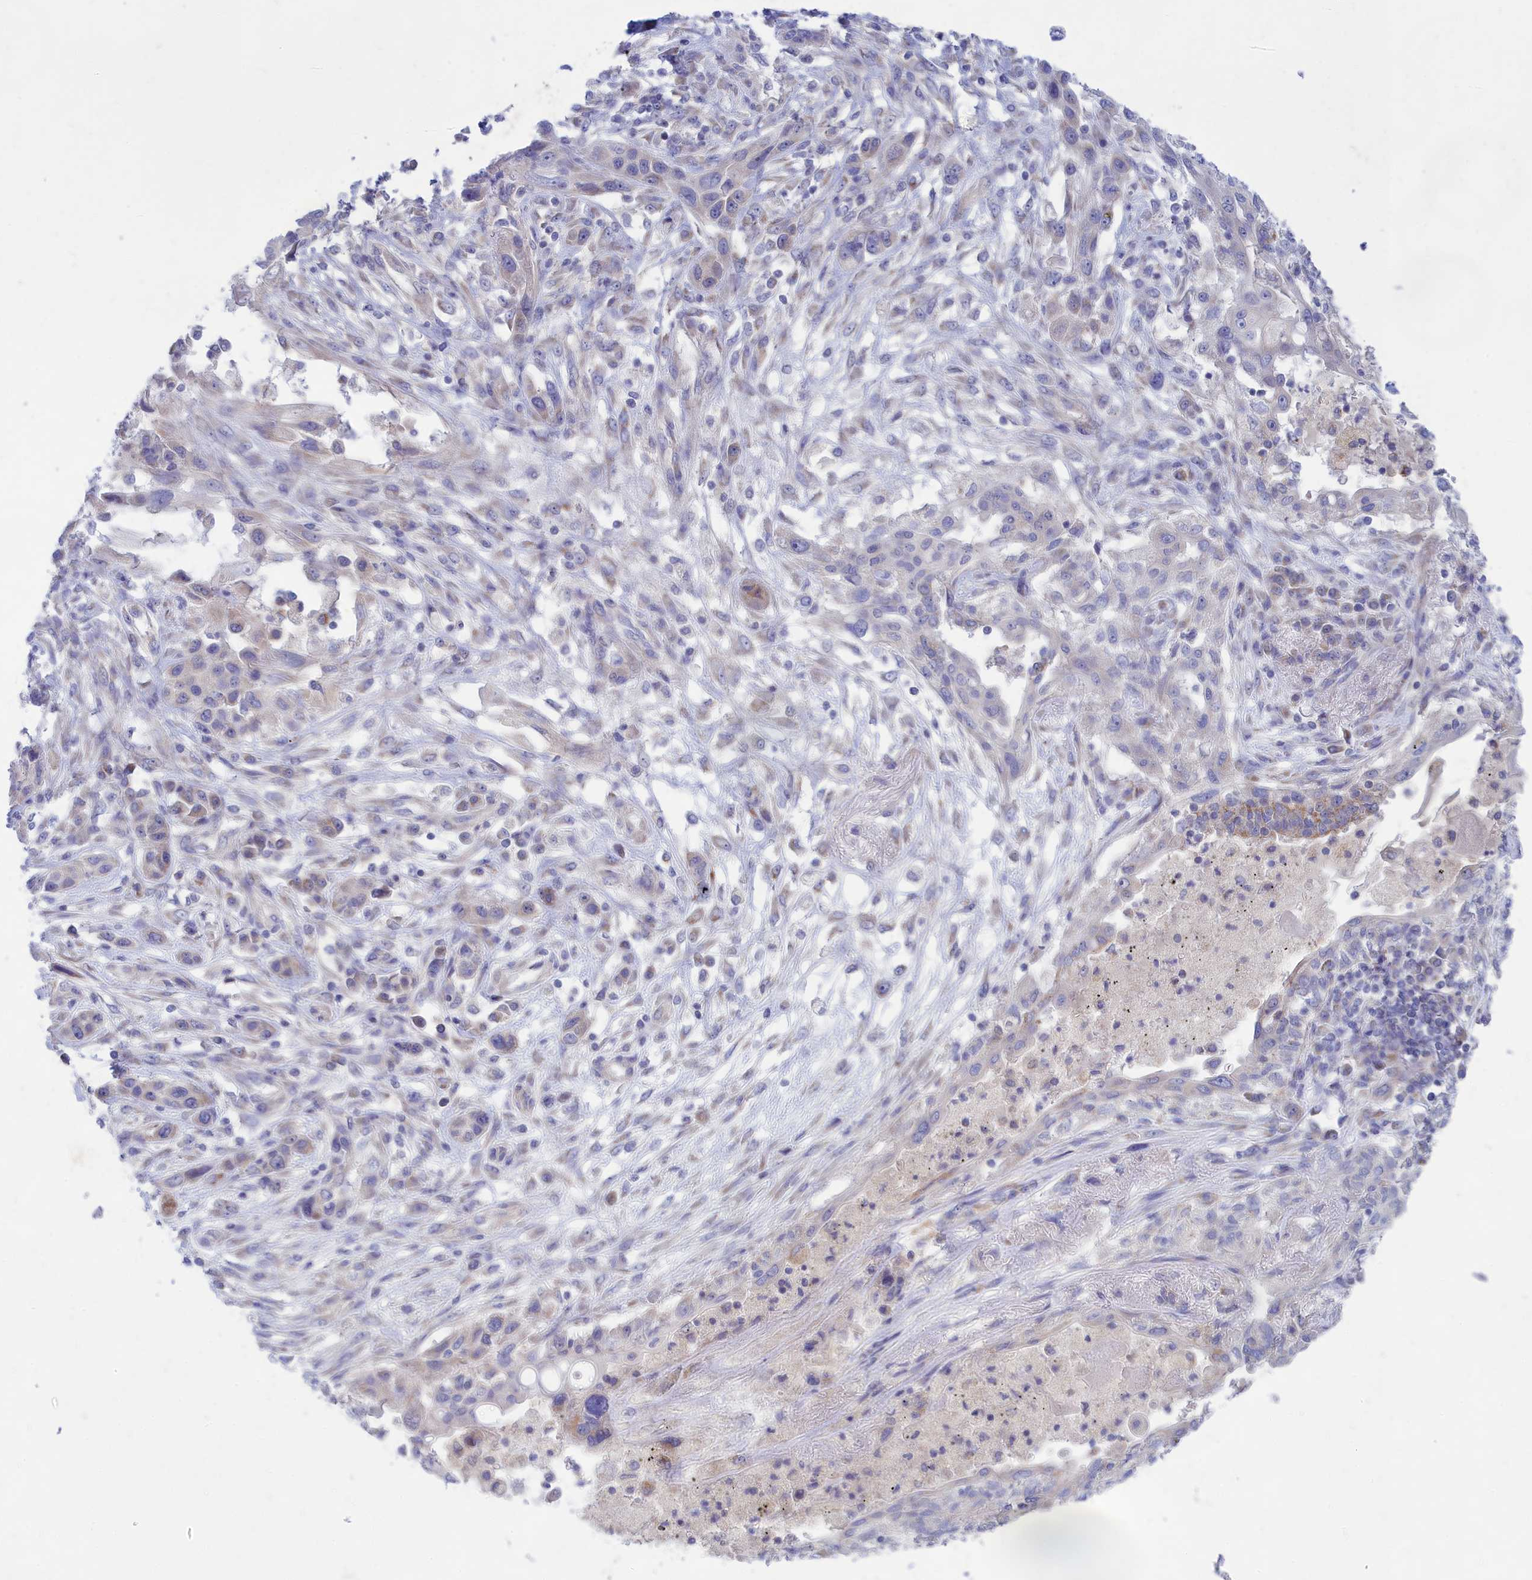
{"staining": {"intensity": "weak", "quantity": "<25%", "location": "cytoplasmic/membranous"}, "tissue": "lung cancer", "cell_type": "Tumor cells", "image_type": "cancer", "snomed": [{"axis": "morphology", "description": "Squamous cell carcinoma, NOS"}, {"axis": "topography", "description": "Lung"}], "caption": "Tumor cells are negative for protein expression in human lung cancer.", "gene": "TMEM30B", "patient": {"sex": "female", "age": 70}}